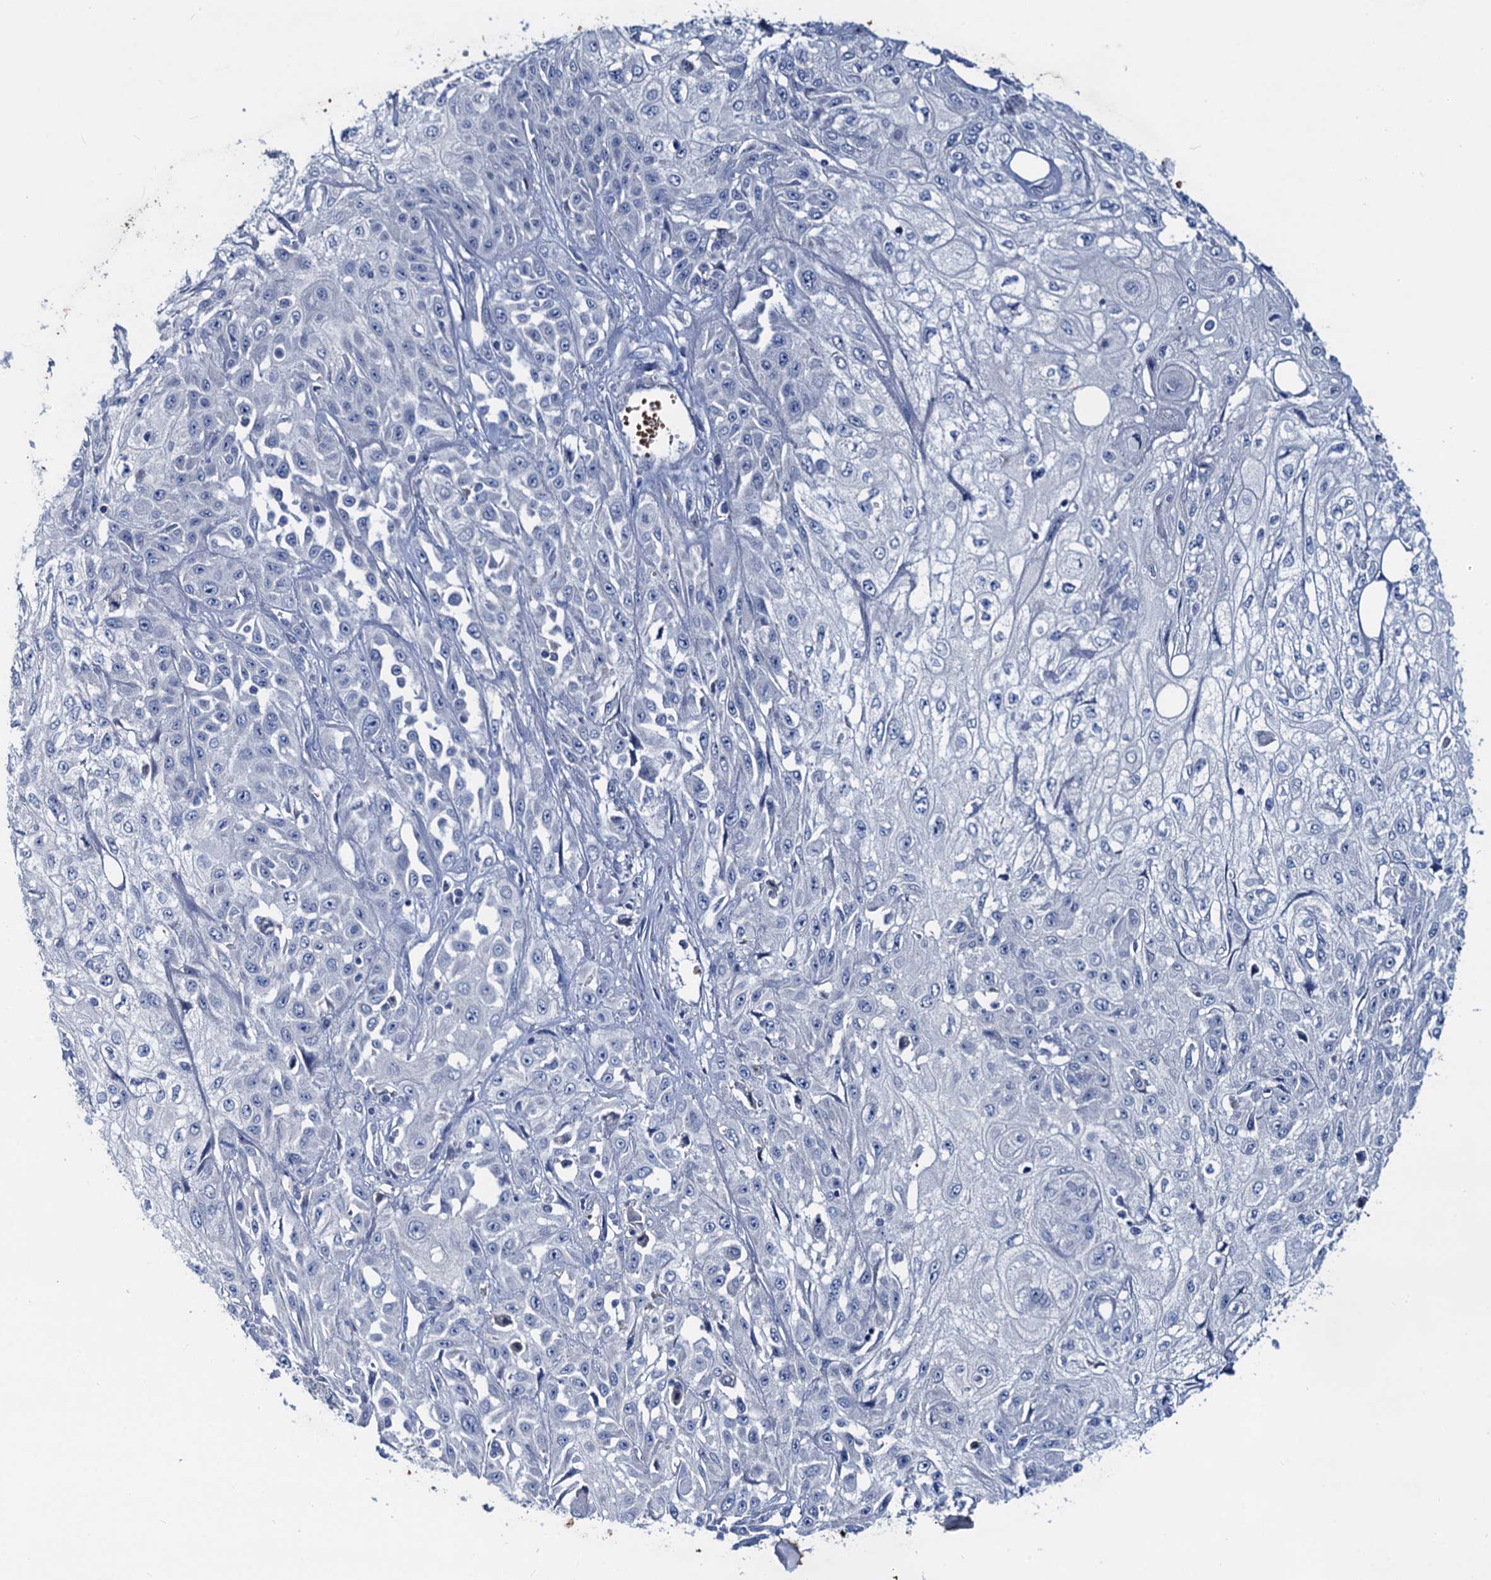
{"staining": {"intensity": "negative", "quantity": "none", "location": "none"}, "tissue": "skin cancer", "cell_type": "Tumor cells", "image_type": "cancer", "snomed": [{"axis": "morphology", "description": "Squamous cell carcinoma, NOS"}, {"axis": "morphology", "description": "Squamous cell carcinoma, metastatic, NOS"}, {"axis": "topography", "description": "Skin"}, {"axis": "topography", "description": "Lymph node"}], "caption": "This is an immunohistochemistry (IHC) image of skin cancer (metastatic squamous cell carcinoma). There is no staining in tumor cells.", "gene": "RTKN2", "patient": {"sex": "male", "age": 75}}